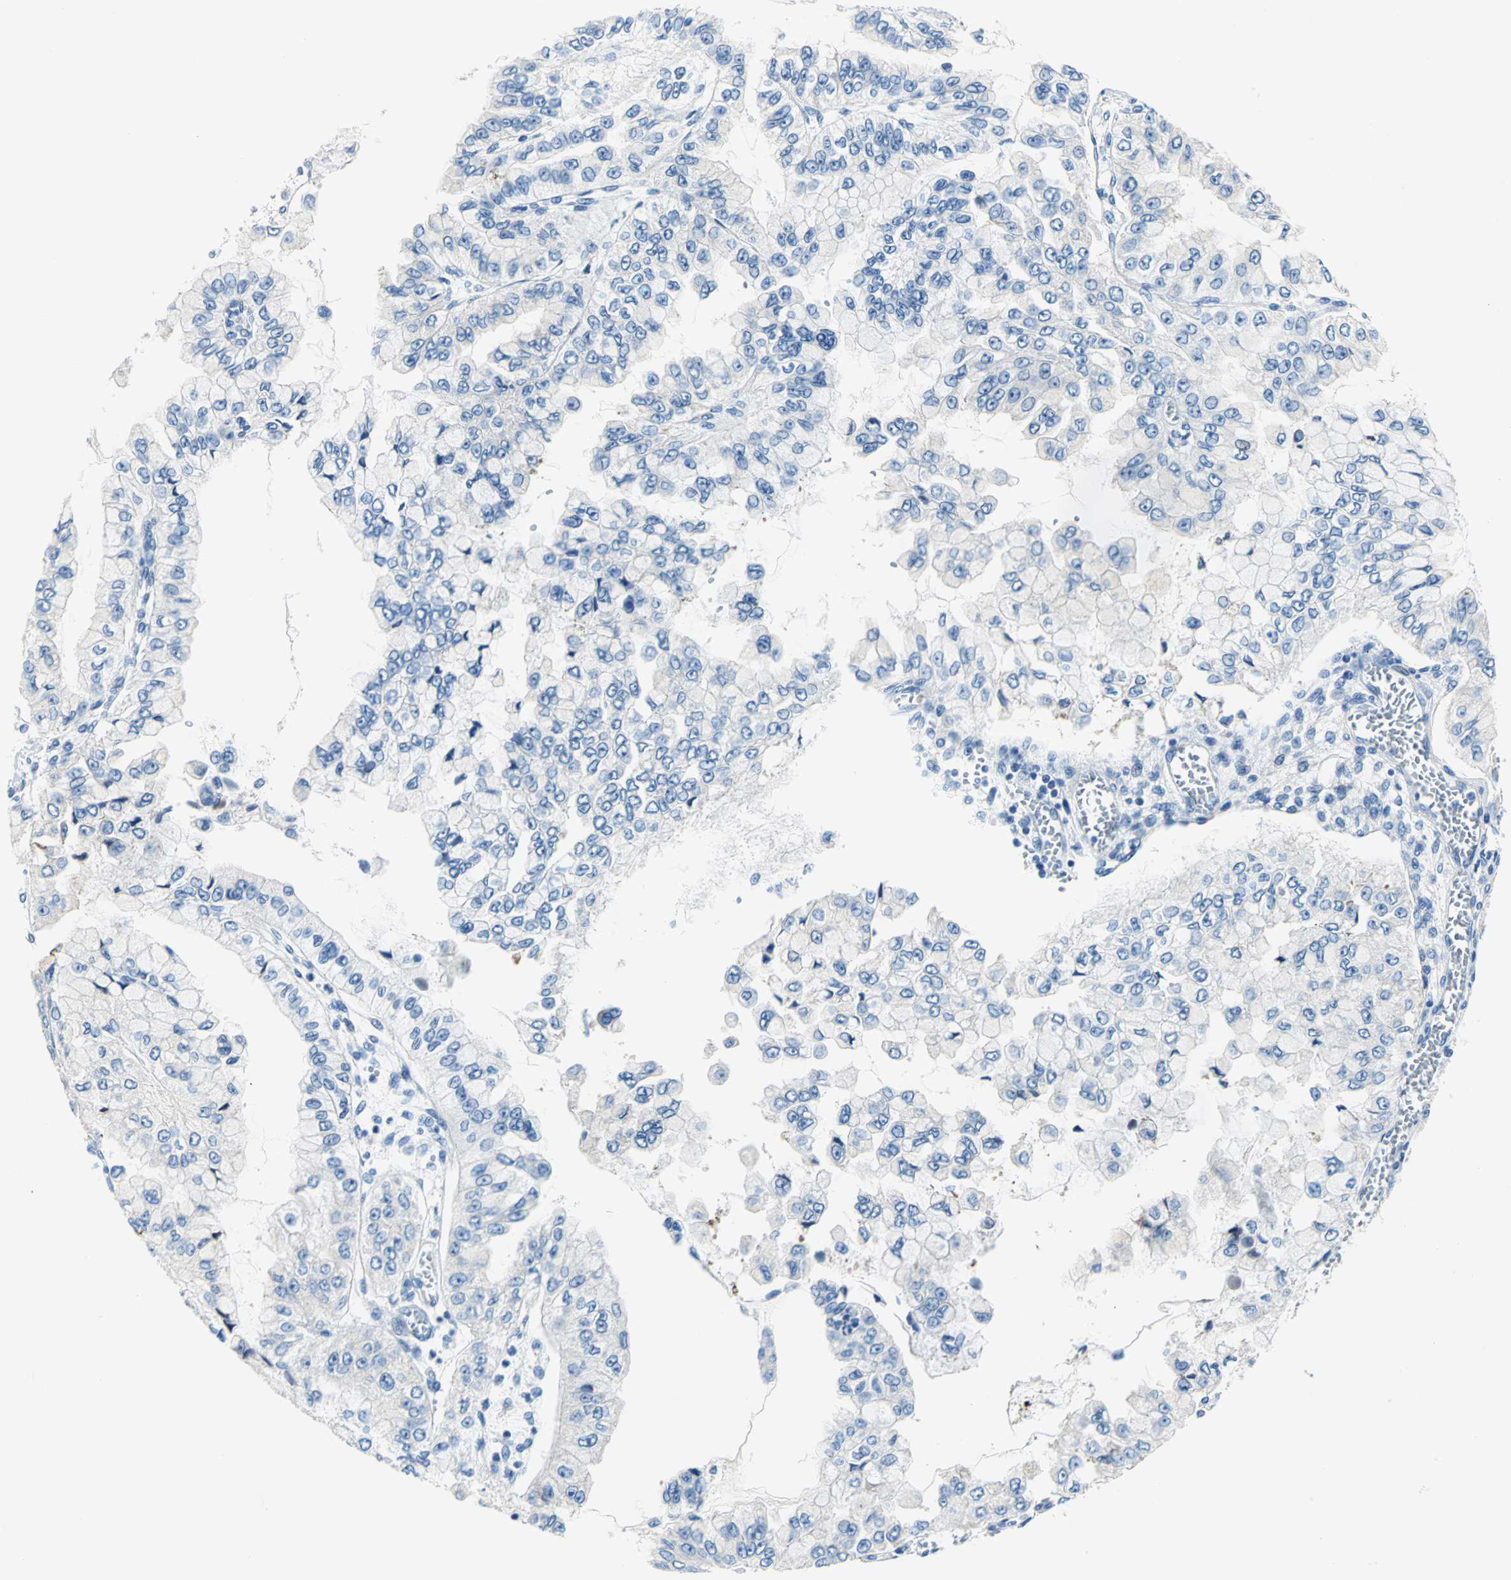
{"staining": {"intensity": "negative", "quantity": "none", "location": "none"}, "tissue": "liver cancer", "cell_type": "Tumor cells", "image_type": "cancer", "snomed": [{"axis": "morphology", "description": "Cholangiocarcinoma"}, {"axis": "topography", "description": "Liver"}], "caption": "DAB (3,3'-diaminobenzidine) immunohistochemical staining of liver cancer displays no significant expression in tumor cells. Nuclei are stained in blue.", "gene": "TRIM25", "patient": {"sex": "female", "age": 79}}